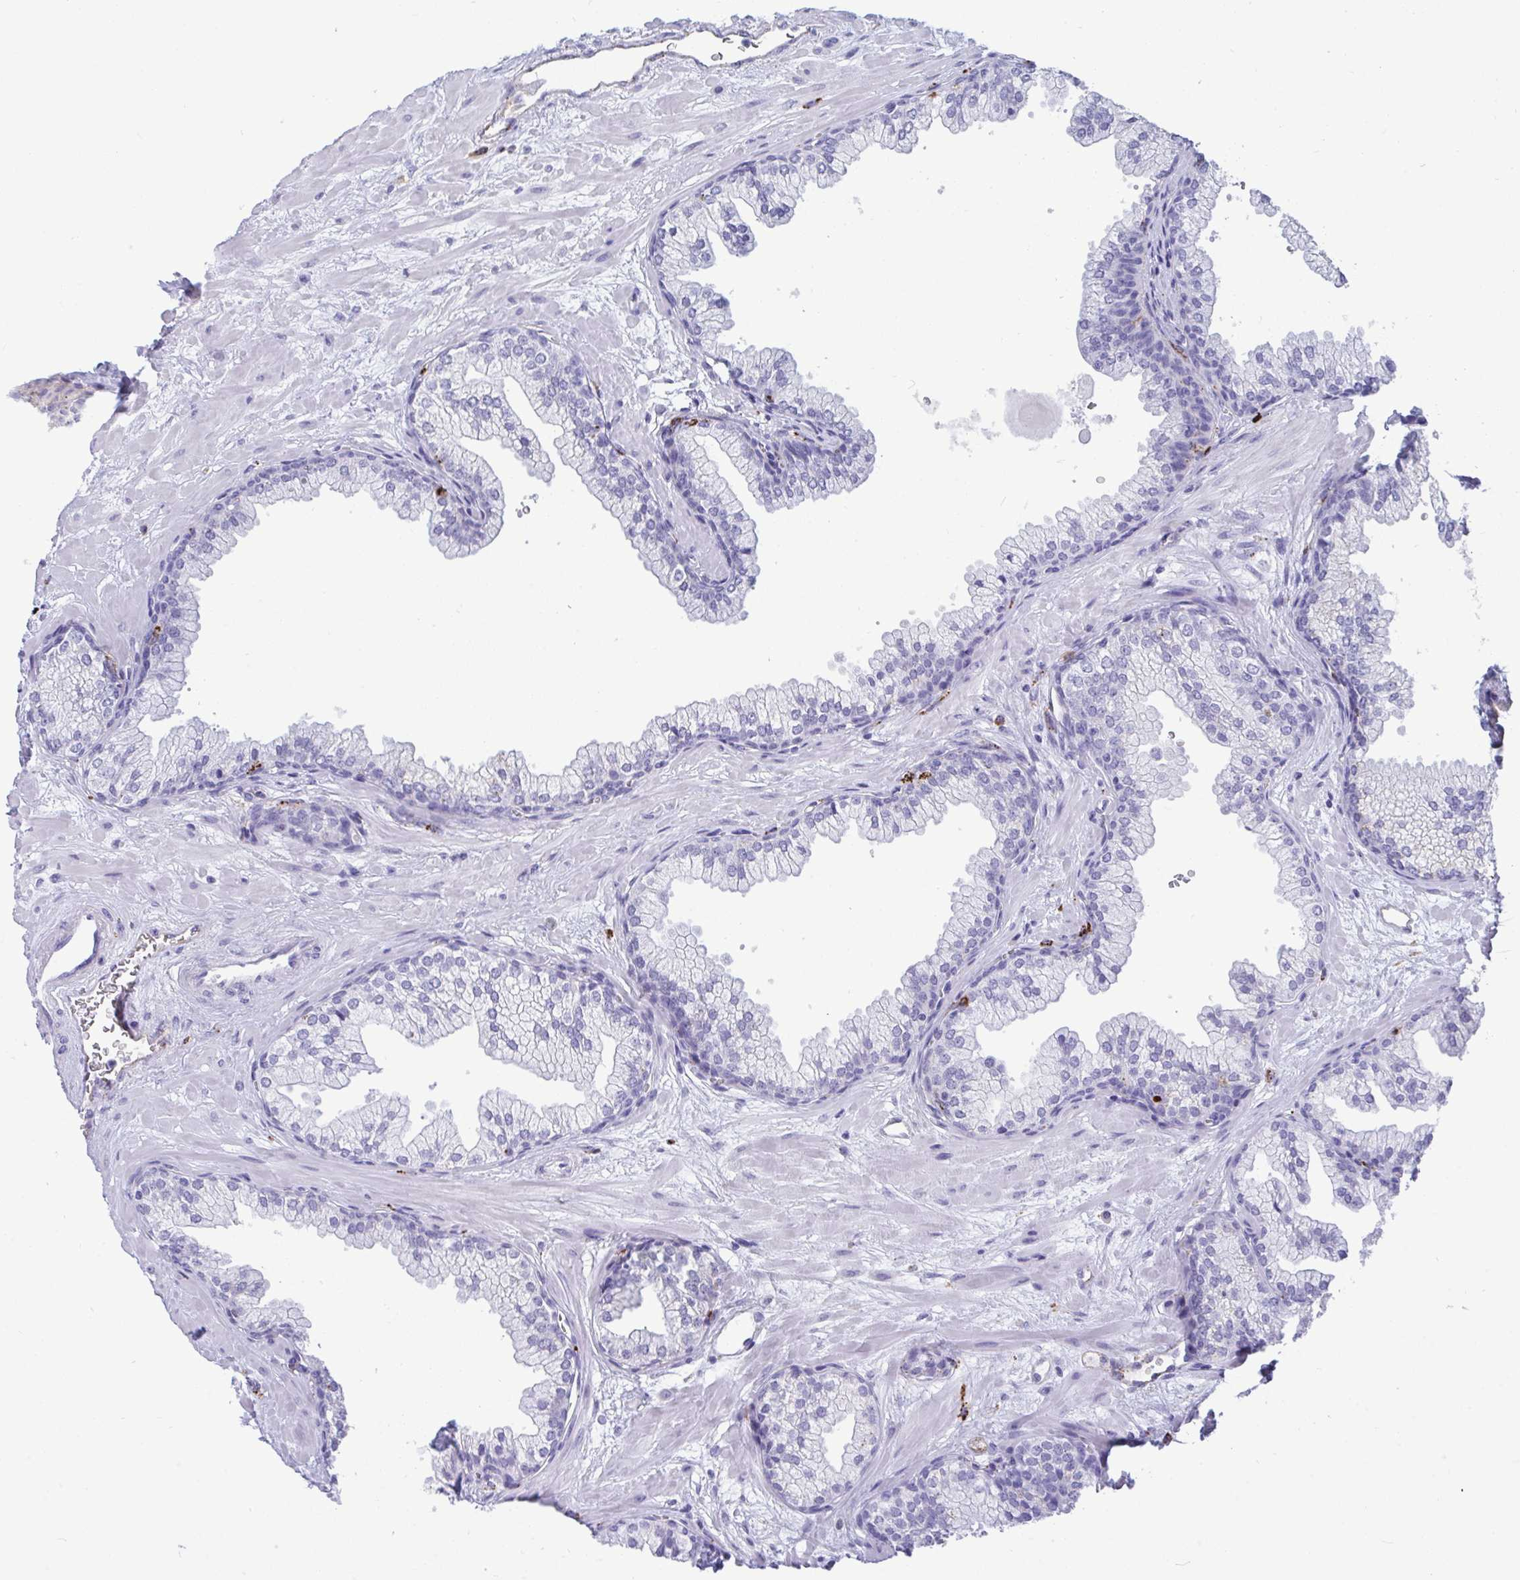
{"staining": {"intensity": "negative", "quantity": "none", "location": "none"}, "tissue": "prostate", "cell_type": "Glandular cells", "image_type": "normal", "snomed": [{"axis": "morphology", "description": "Normal tissue, NOS"}, {"axis": "topography", "description": "Prostate"}, {"axis": "topography", "description": "Peripheral nerve tissue"}], "caption": "Immunohistochemical staining of benign prostate exhibits no significant positivity in glandular cells. Nuclei are stained in blue.", "gene": "CPVL", "patient": {"sex": "male", "age": 61}}